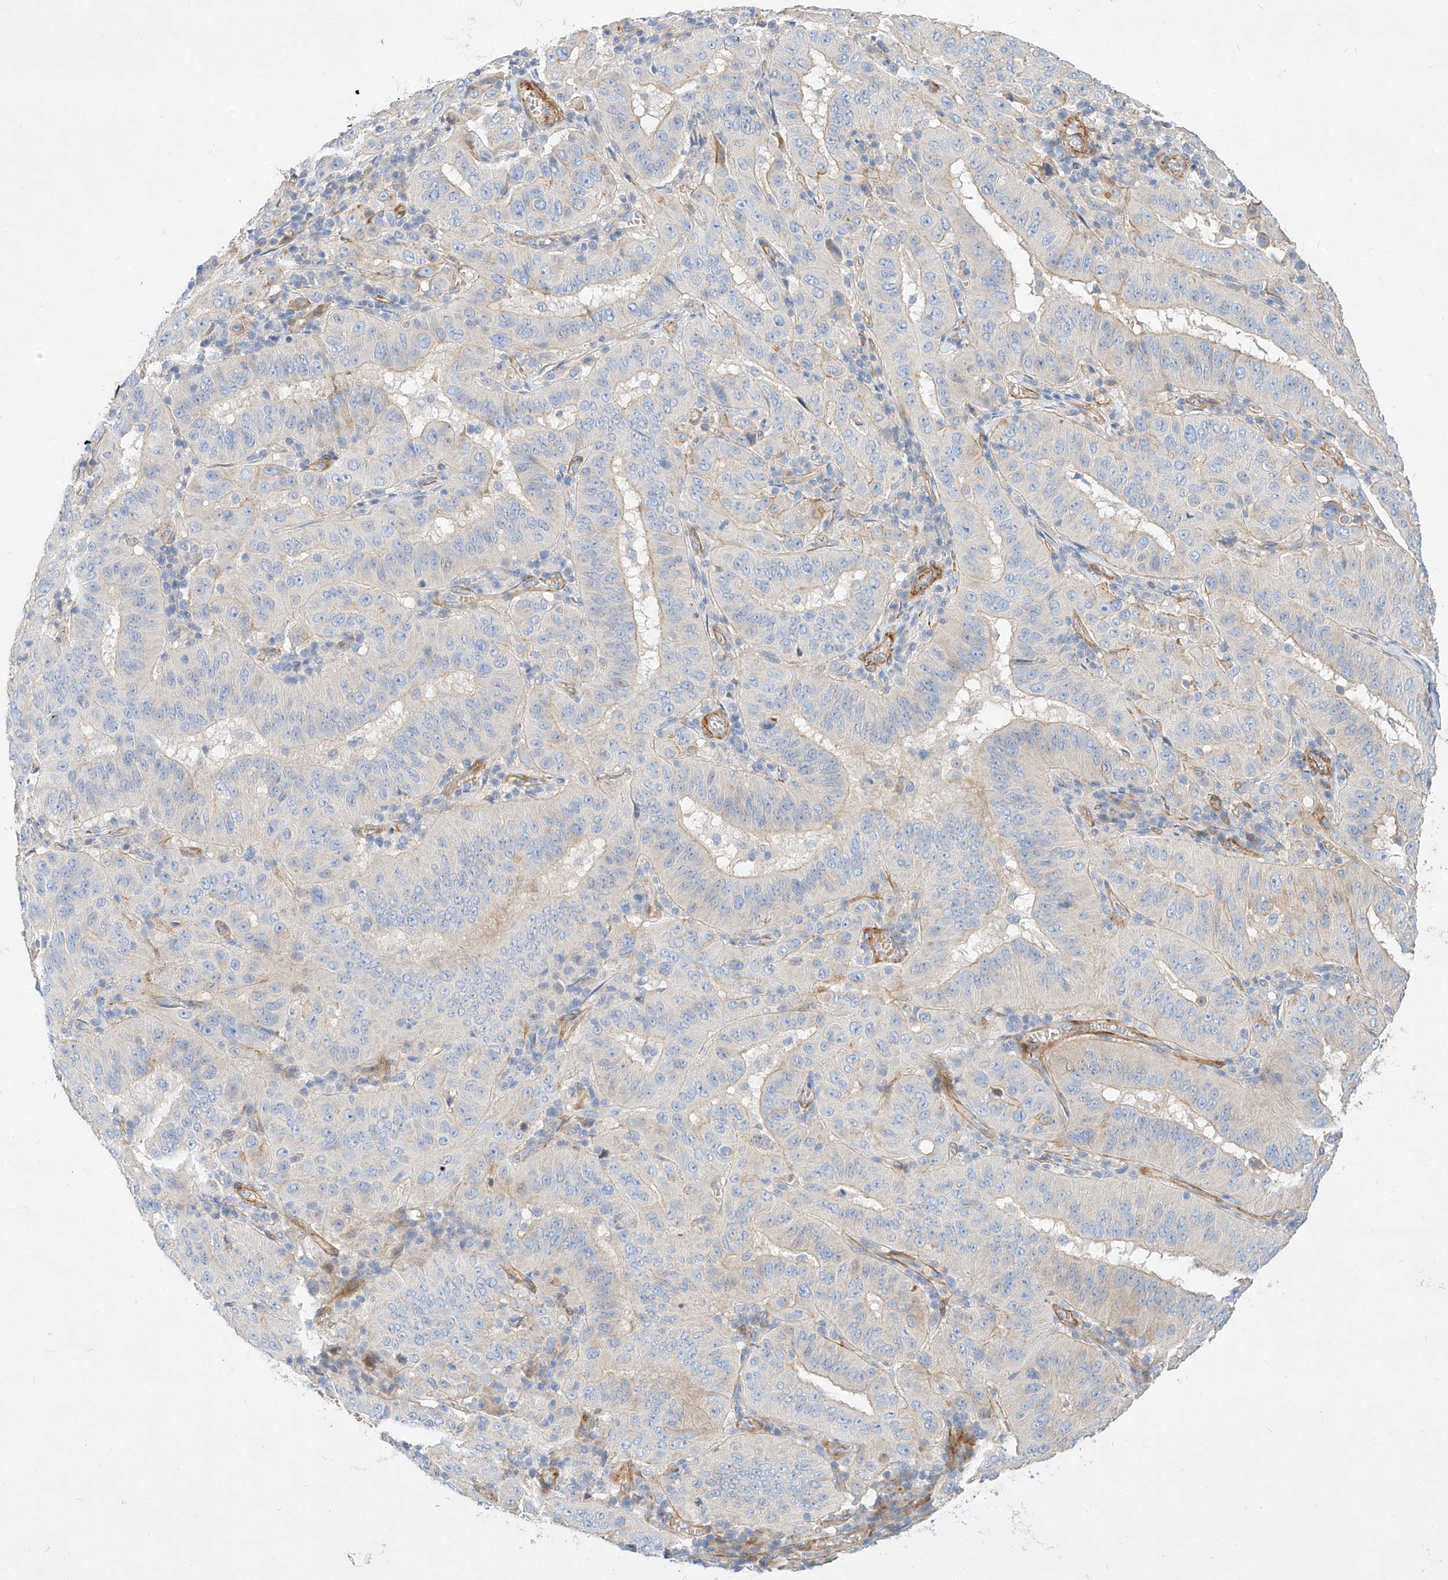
{"staining": {"intensity": "negative", "quantity": "none", "location": "none"}, "tissue": "pancreatic cancer", "cell_type": "Tumor cells", "image_type": "cancer", "snomed": [{"axis": "morphology", "description": "Adenocarcinoma, NOS"}, {"axis": "topography", "description": "Pancreas"}], "caption": "Immunohistochemical staining of human pancreatic cancer (adenocarcinoma) displays no significant staining in tumor cells. Nuclei are stained in blue.", "gene": "KCNH5", "patient": {"sex": "male", "age": 63}}